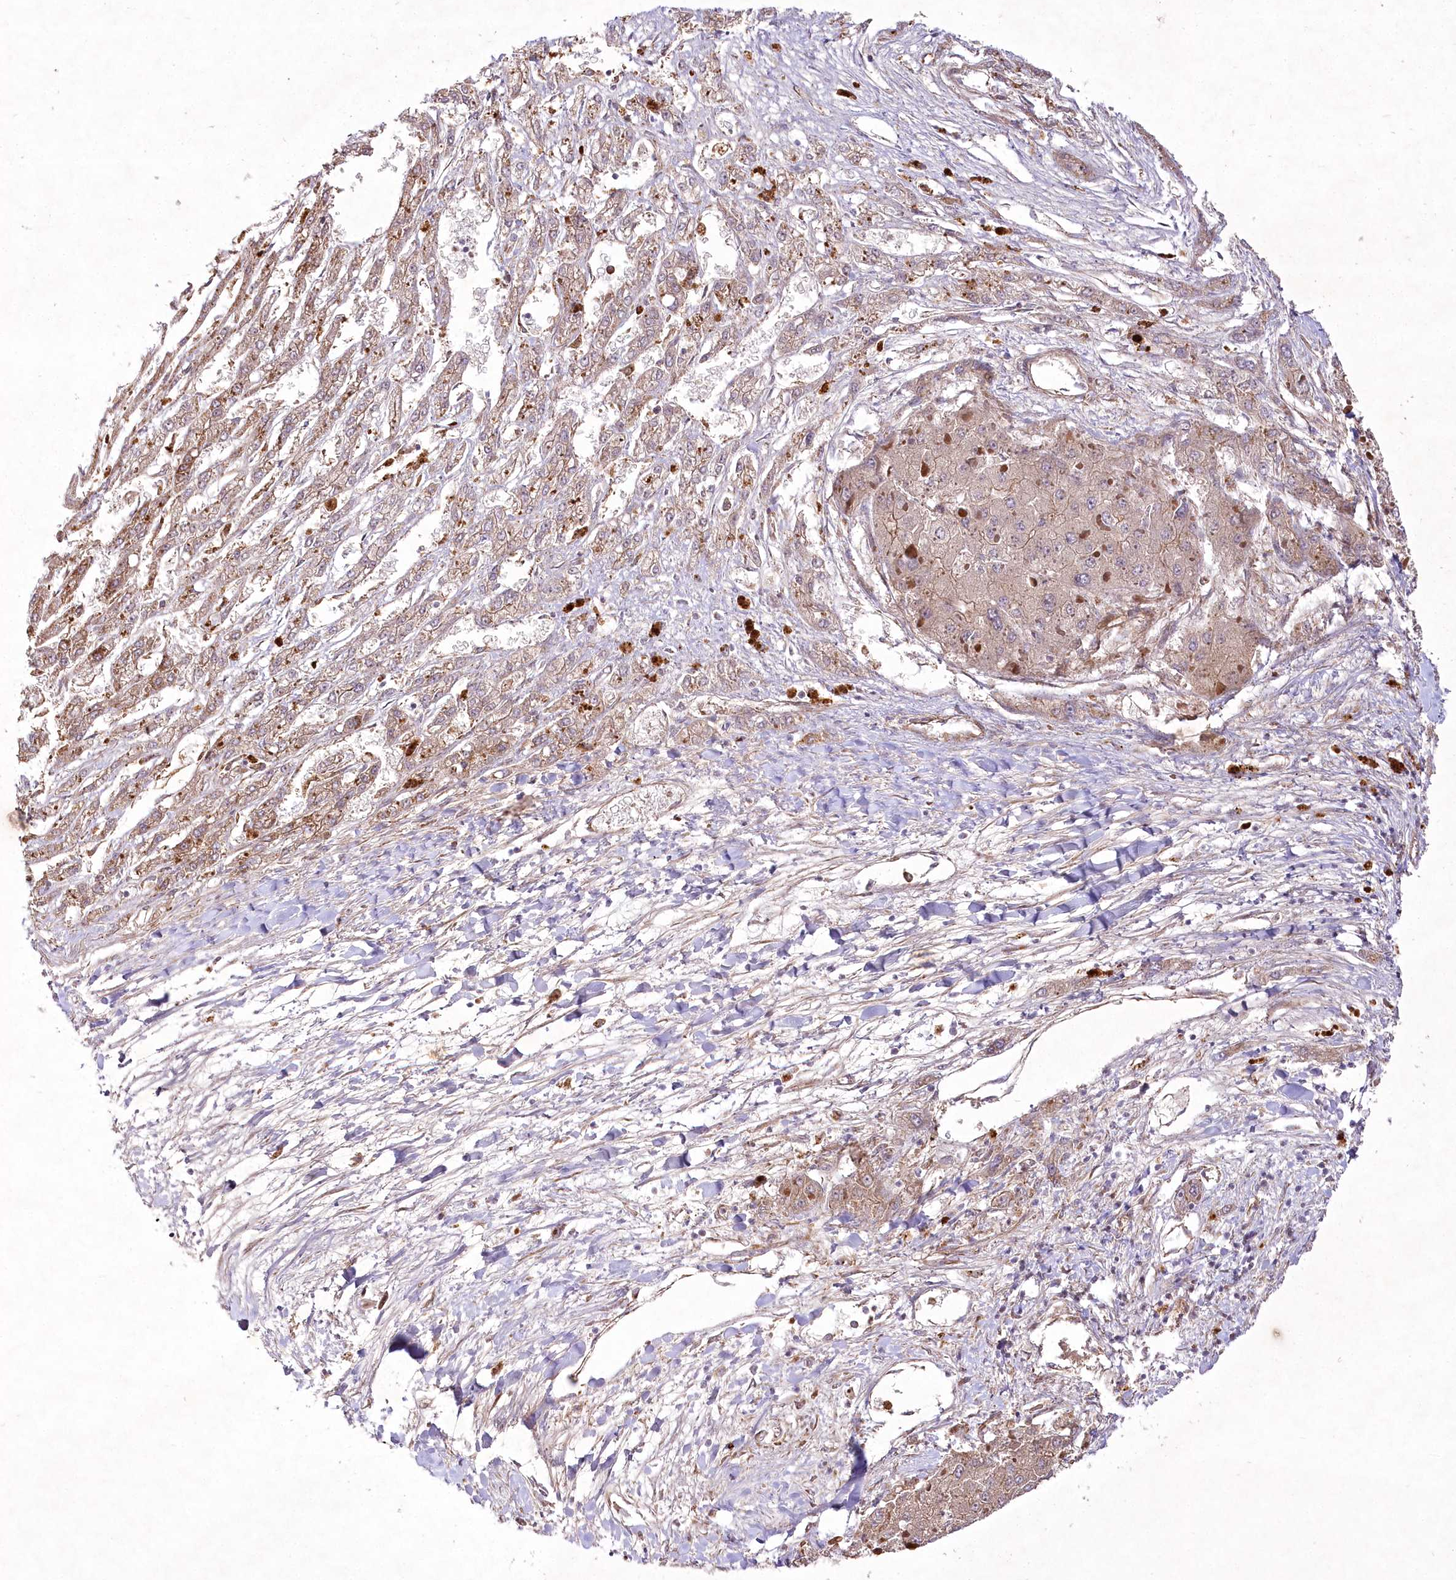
{"staining": {"intensity": "strong", "quantity": "25%-75%", "location": "cytoplasmic/membranous"}, "tissue": "liver cancer", "cell_type": "Tumor cells", "image_type": "cancer", "snomed": [{"axis": "morphology", "description": "Carcinoma, Hepatocellular, NOS"}, {"axis": "topography", "description": "Liver"}], "caption": "Immunohistochemical staining of liver cancer exhibits strong cytoplasmic/membranous protein positivity in about 25%-75% of tumor cells. The staining was performed using DAB (3,3'-diaminobenzidine) to visualize the protein expression in brown, while the nuclei were stained in blue with hematoxylin (Magnification: 20x).", "gene": "PSTK", "patient": {"sex": "female", "age": 73}}